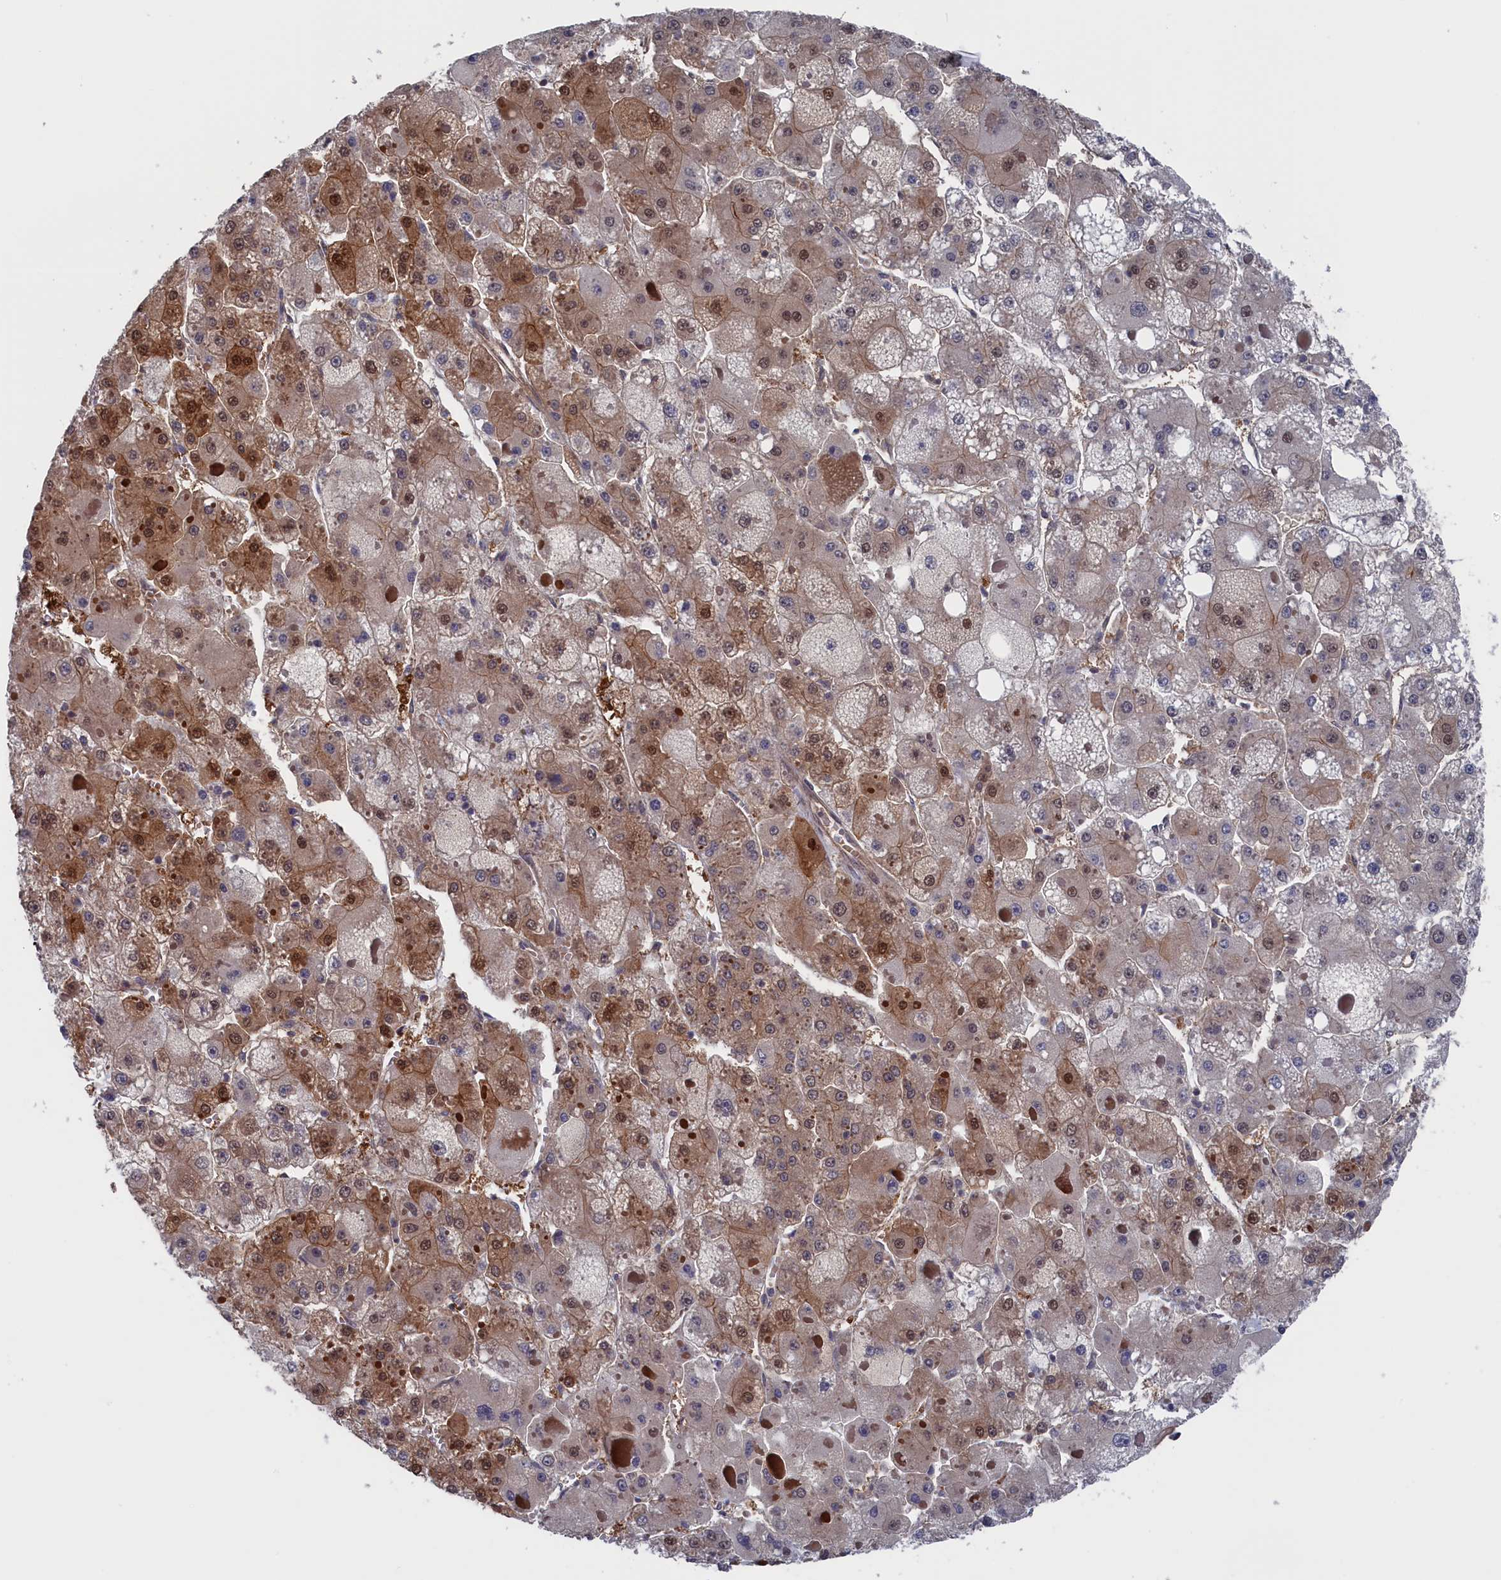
{"staining": {"intensity": "moderate", "quantity": "25%-75%", "location": "cytoplasmic/membranous,nuclear"}, "tissue": "liver cancer", "cell_type": "Tumor cells", "image_type": "cancer", "snomed": [{"axis": "morphology", "description": "Carcinoma, Hepatocellular, NOS"}, {"axis": "topography", "description": "Liver"}], "caption": "Immunohistochemical staining of human liver cancer displays medium levels of moderate cytoplasmic/membranous and nuclear protein positivity in about 25%-75% of tumor cells.", "gene": "NUTF2", "patient": {"sex": "female", "age": 73}}